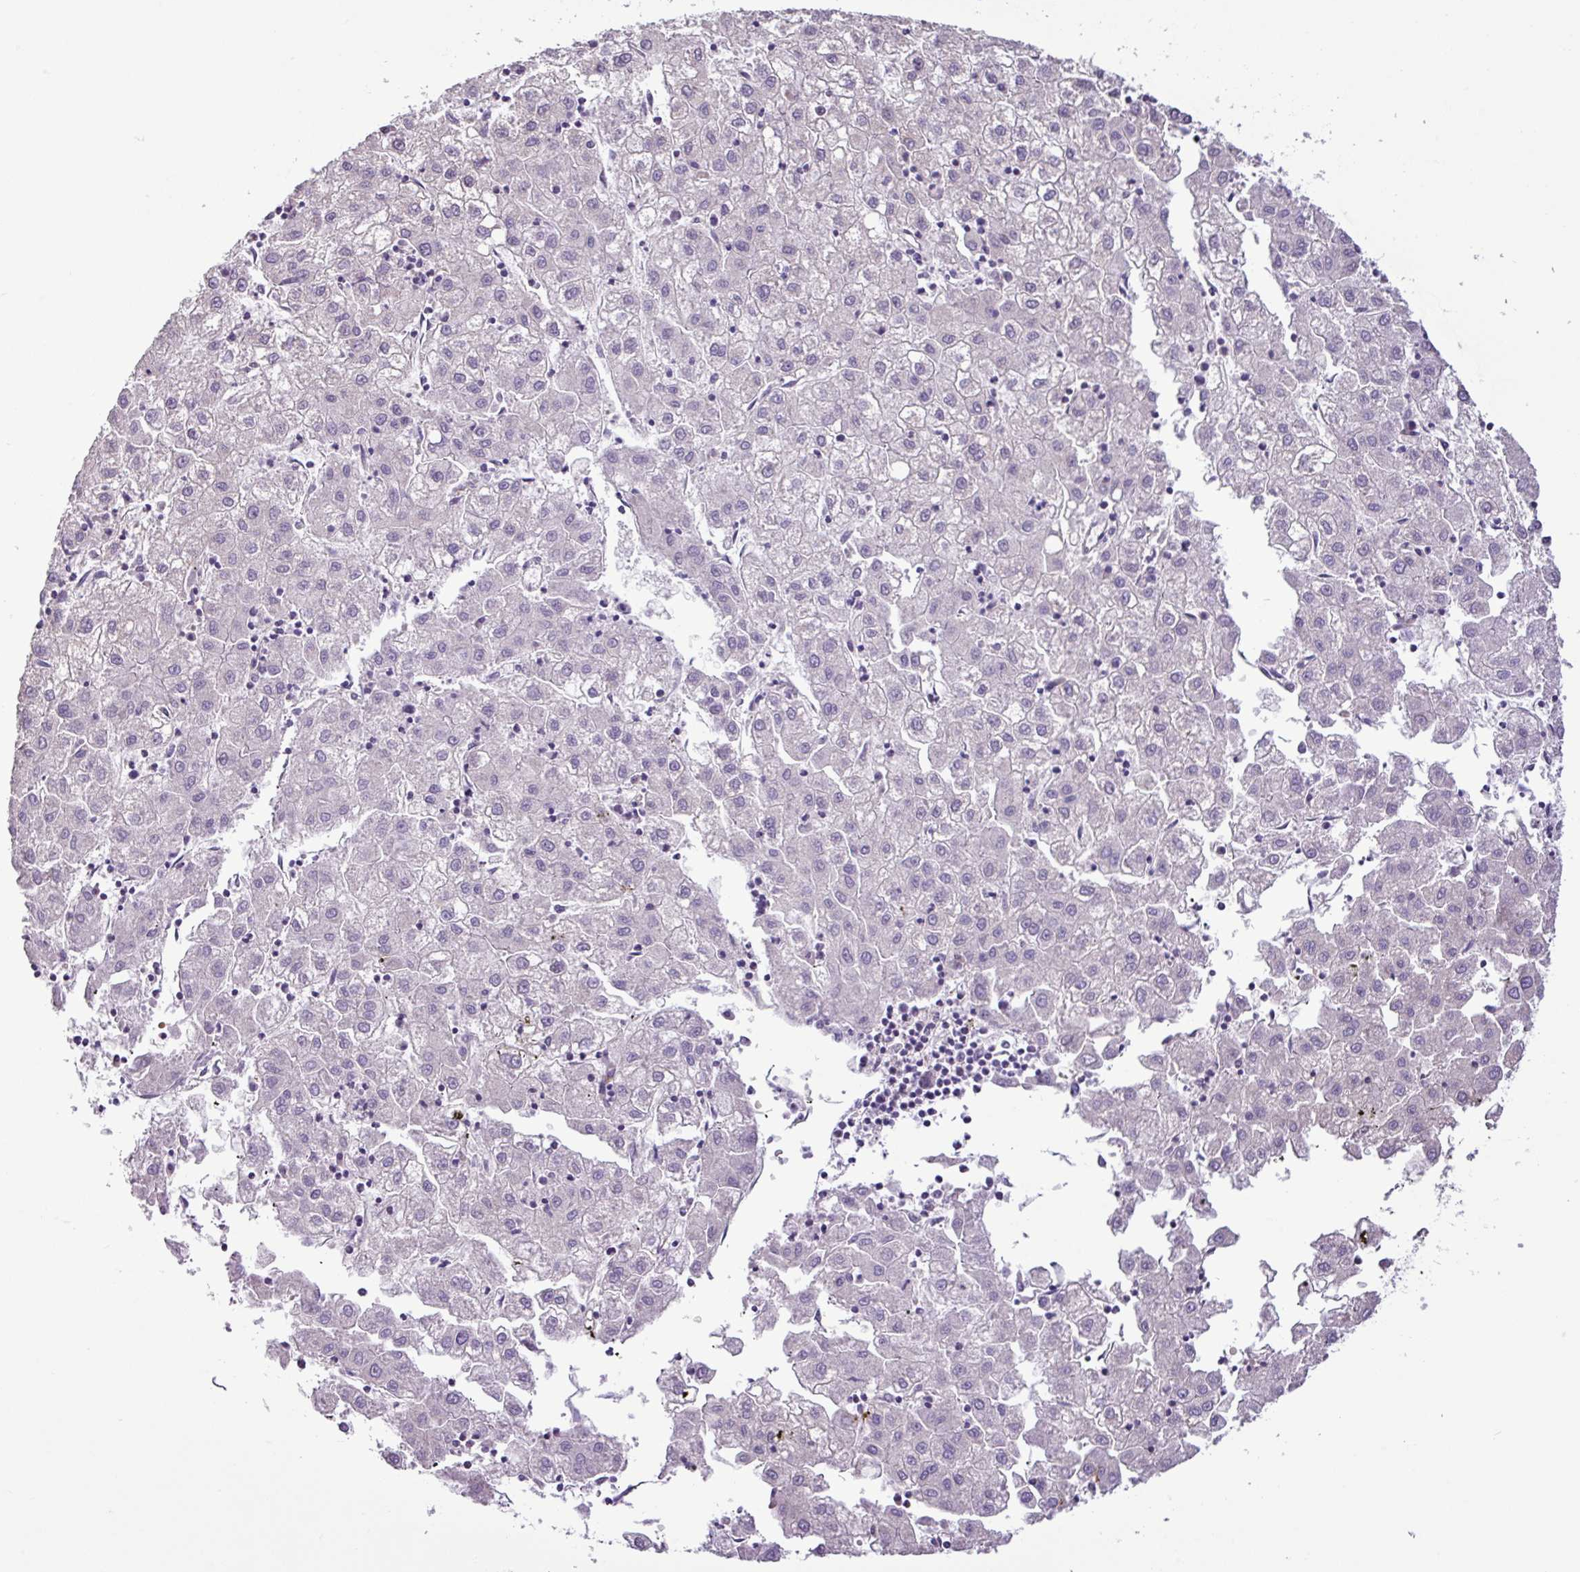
{"staining": {"intensity": "negative", "quantity": "none", "location": "none"}, "tissue": "liver cancer", "cell_type": "Tumor cells", "image_type": "cancer", "snomed": [{"axis": "morphology", "description": "Carcinoma, Hepatocellular, NOS"}, {"axis": "topography", "description": "Liver"}], "caption": "The micrograph reveals no significant positivity in tumor cells of hepatocellular carcinoma (liver).", "gene": "FAM183A", "patient": {"sex": "male", "age": 72}}